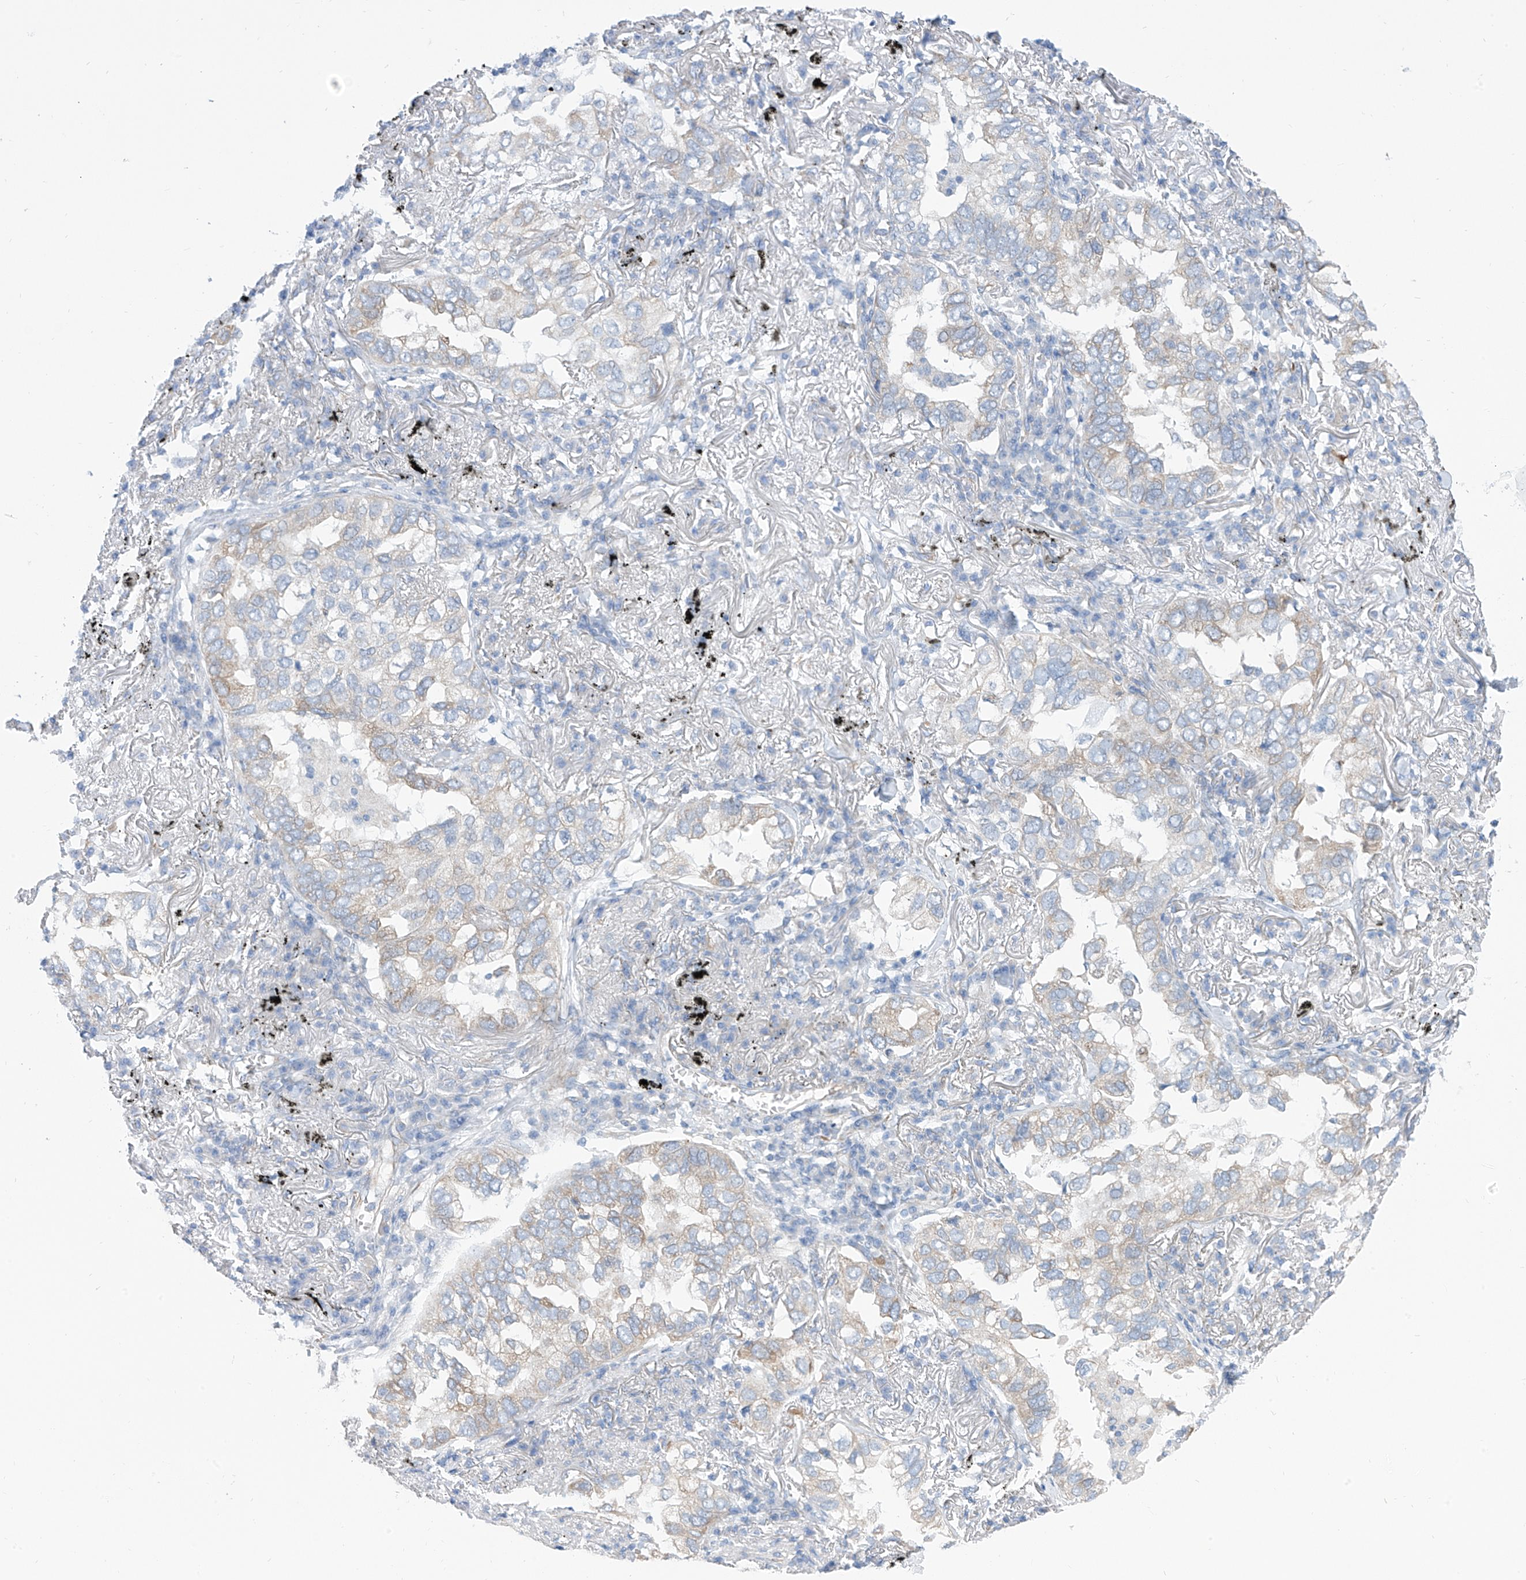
{"staining": {"intensity": "negative", "quantity": "none", "location": "none"}, "tissue": "lung cancer", "cell_type": "Tumor cells", "image_type": "cancer", "snomed": [{"axis": "morphology", "description": "Adenocarcinoma, NOS"}, {"axis": "topography", "description": "Lung"}], "caption": "Tumor cells show no significant staining in lung cancer (adenocarcinoma). (DAB IHC with hematoxylin counter stain).", "gene": "RCN2", "patient": {"sex": "male", "age": 65}}